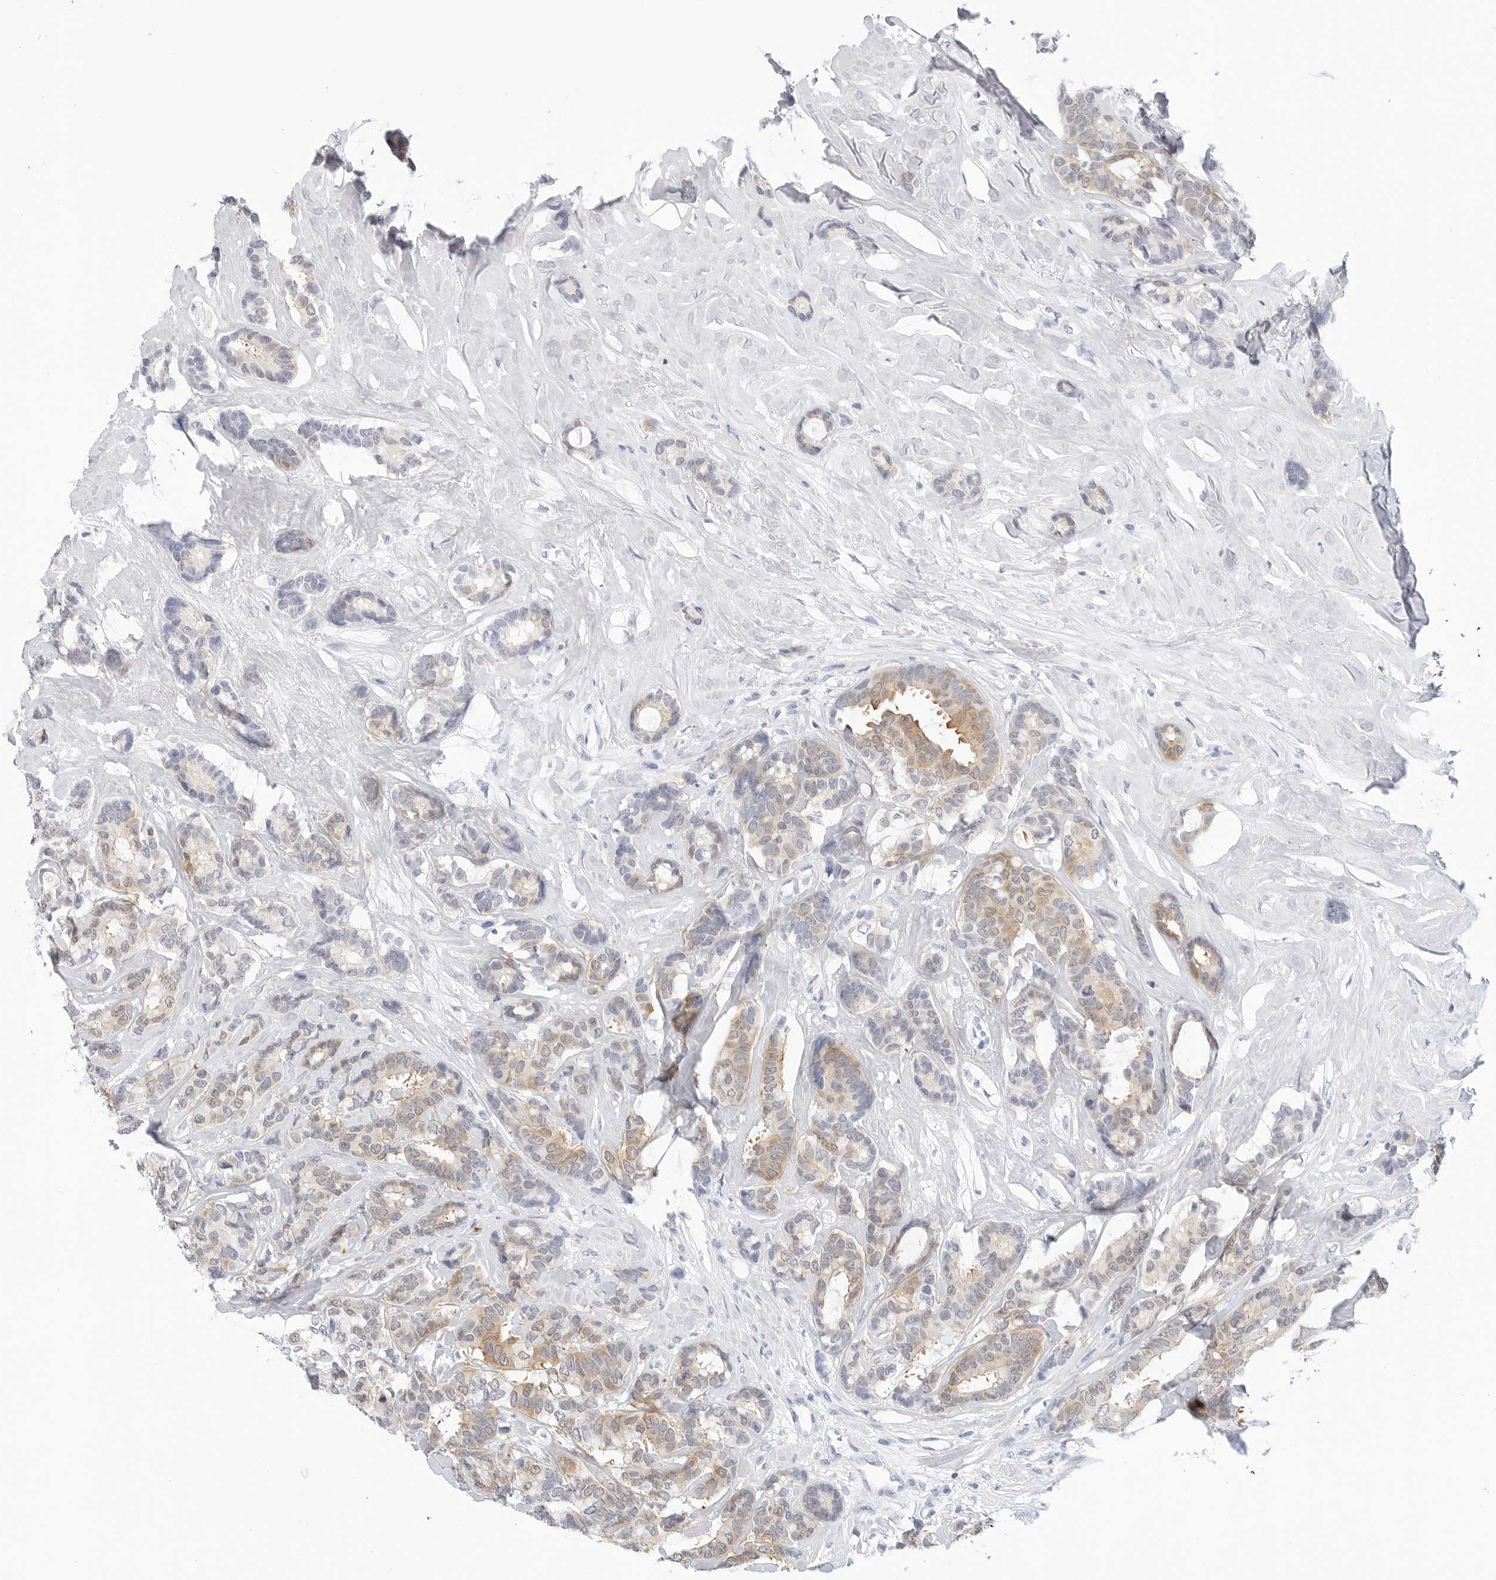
{"staining": {"intensity": "moderate", "quantity": "25%-75%", "location": "cytoplasmic/membranous"}, "tissue": "breast cancer", "cell_type": "Tumor cells", "image_type": "cancer", "snomed": [{"axis": "morphology", "description": "Duct carcinoma"}, {"axis": "topography", "description": "Breast"}], "caption": "A histopathology image of breast intraductal carcinoma stained for a protein displays moderate cytoplasmic/membranous brown staining in tumor cells.", "gene": "SLC9A3R1", "patient": {"sex": "female", "age": 87}}